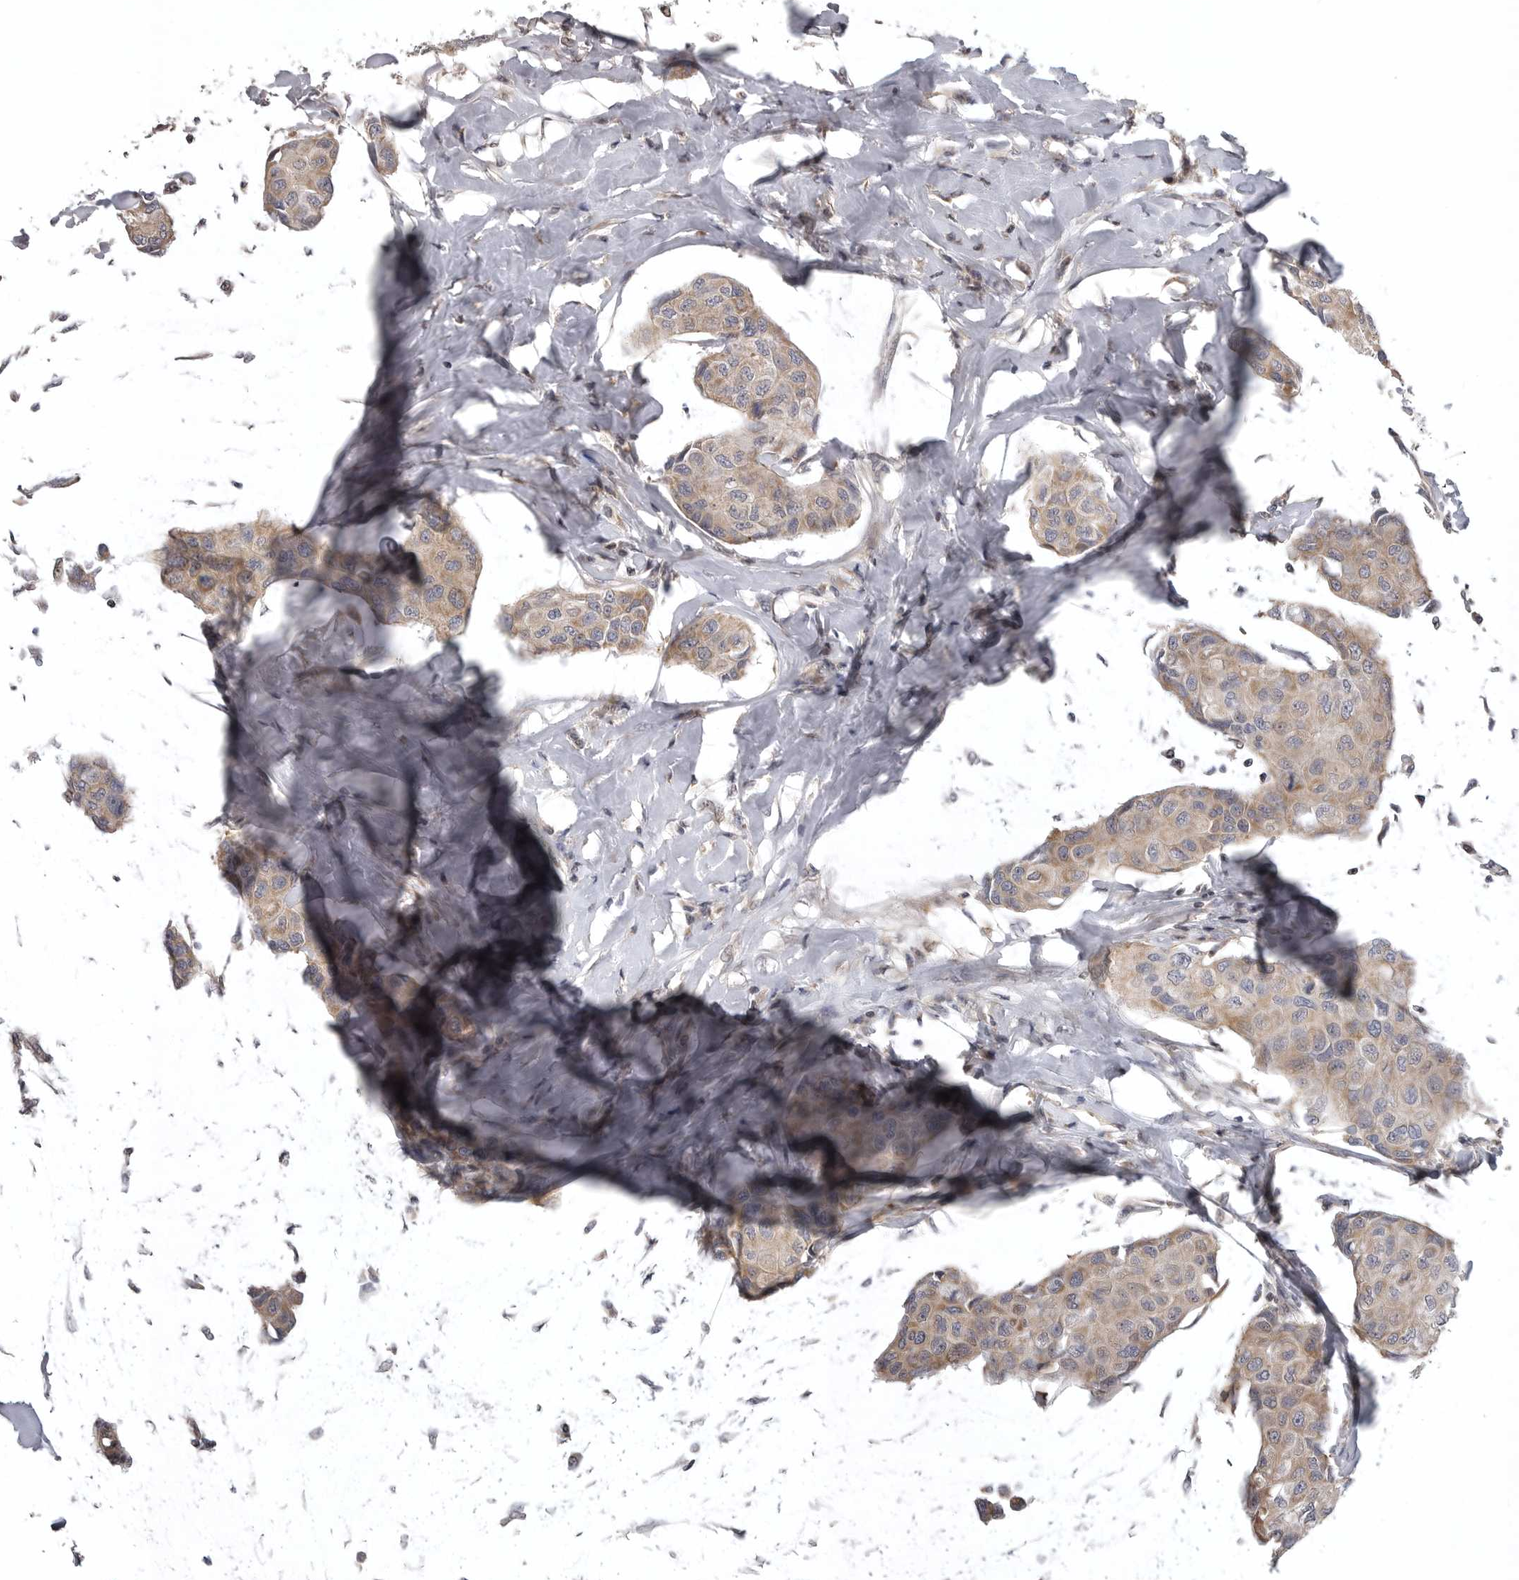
{"staining": {"intensity": "weak", "quantity": ">75%", "location": "cytoplasmic/membranous"}, "tissue": "breast cancer", "cell_type": "Tumor cells", "image_type": "cancer", "snomed": [{"axis": "morphology", "description": "Duct carcinoma"}, {"axis": "topography", "description": "Breast"}], "caption": "Immunohistochemical staining of infiltrating ductal carcinoma (breast) demonstrates weak cytoplasmic/membranous protein expression in about >75% of tumor cells.", "gene": "ZNRF1", "patient": {"sex": "female", "age": 80}}